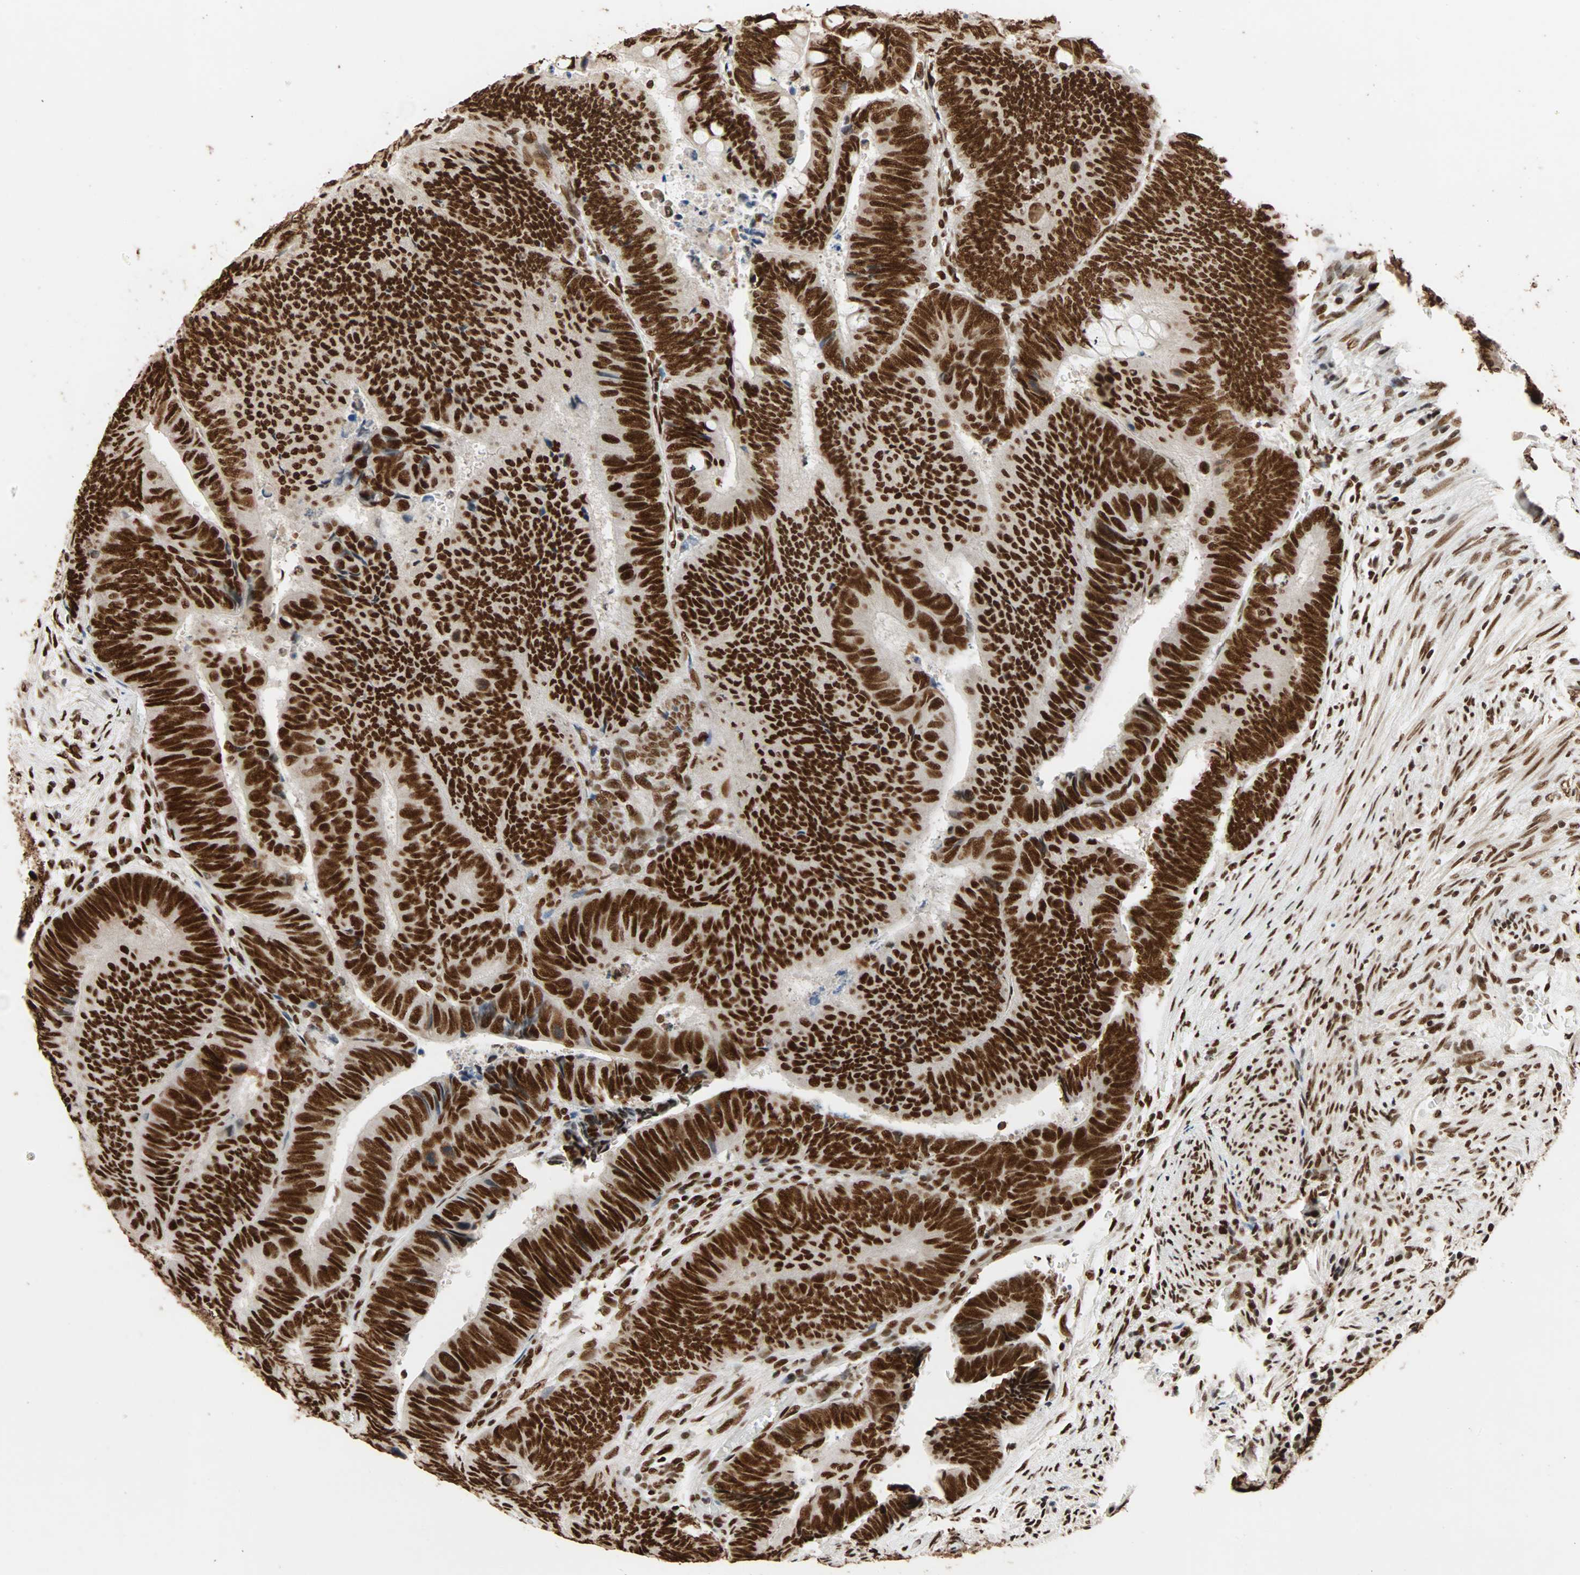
{"staining": {"intensity": "strong", "quantity": ">75%", "location": "nuclear"}, "tissue": "colorectal cancer", "cell_type": "Tumor cells", "image_type": "cancer", "snomed": [{"axis": "morphology", "description": "Normal tissue, NOS"}, {"axis": "morphology", "description": "Adenocarcinoma, NOS"}, {"axis": "topography", "description": "Rectum"}, {"axis": "topography", "description": "Peripheral nerve tissue"}], "caption": "Colorectal cancer was stained to show a protein in brown. There is high levels of strong nuclear positivity in approximately >75% of tumor cells.", "gene": "ILF2", "patient": {"sex": "male", "age": 92}}